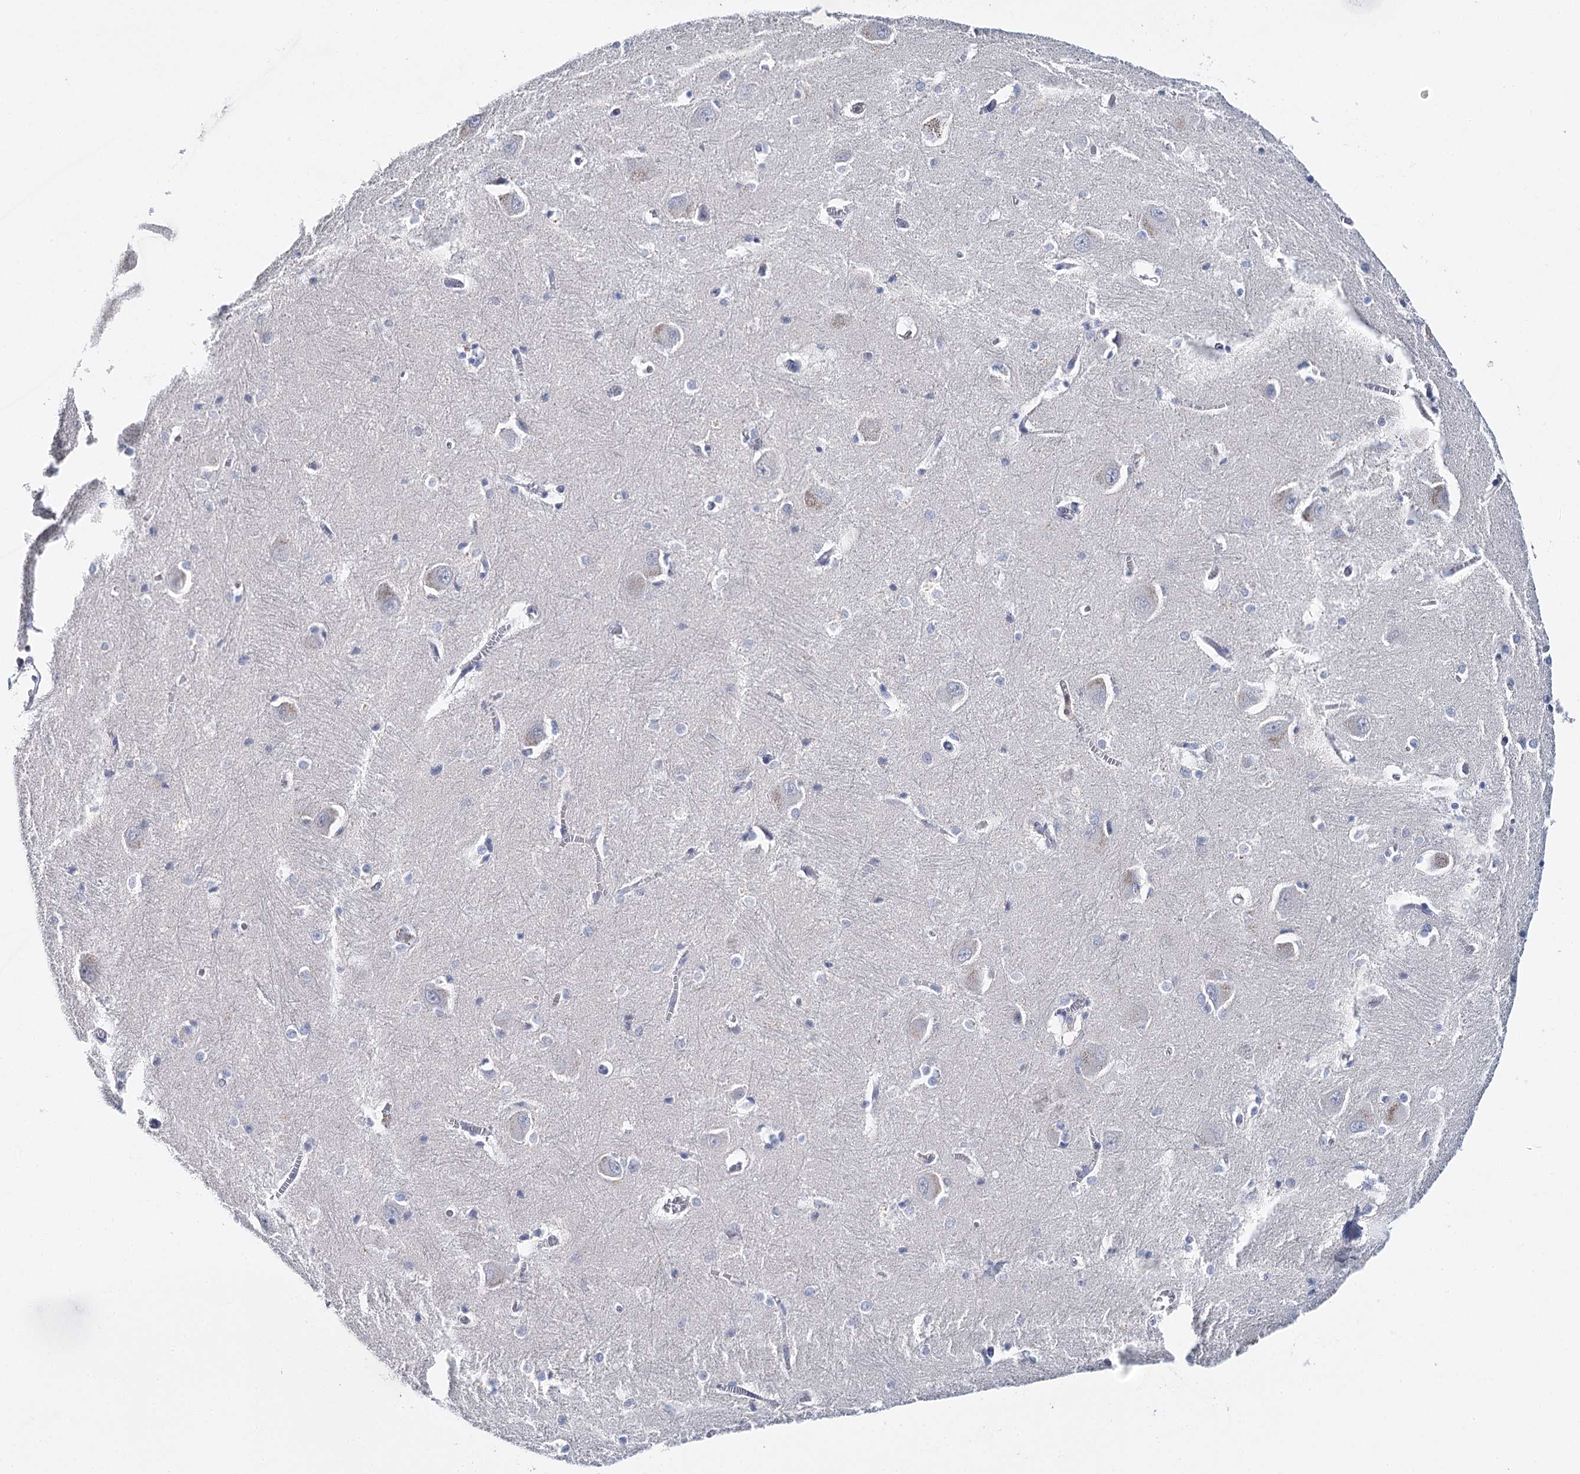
{"staining": {"intensity": "negative", "quantity": "none", "location": "none"}, "tissue": "caudate", "cell_type": "Glial cells", "image_type": "normal", "snomed": [{"axis": "morphology", "description": "Normal tissue, NOS"}, {"axis": "topography", "description": "Lateral ventricle wall"}], "caption": "IHC photomicrograph of unremarkable human caudate stained for a protein (brown), which demonstrates no expression in glial cells. Nuclei are stained in blue.", "gene": "CEACAM8", "patient": {"sex": "male", "age": 37}}